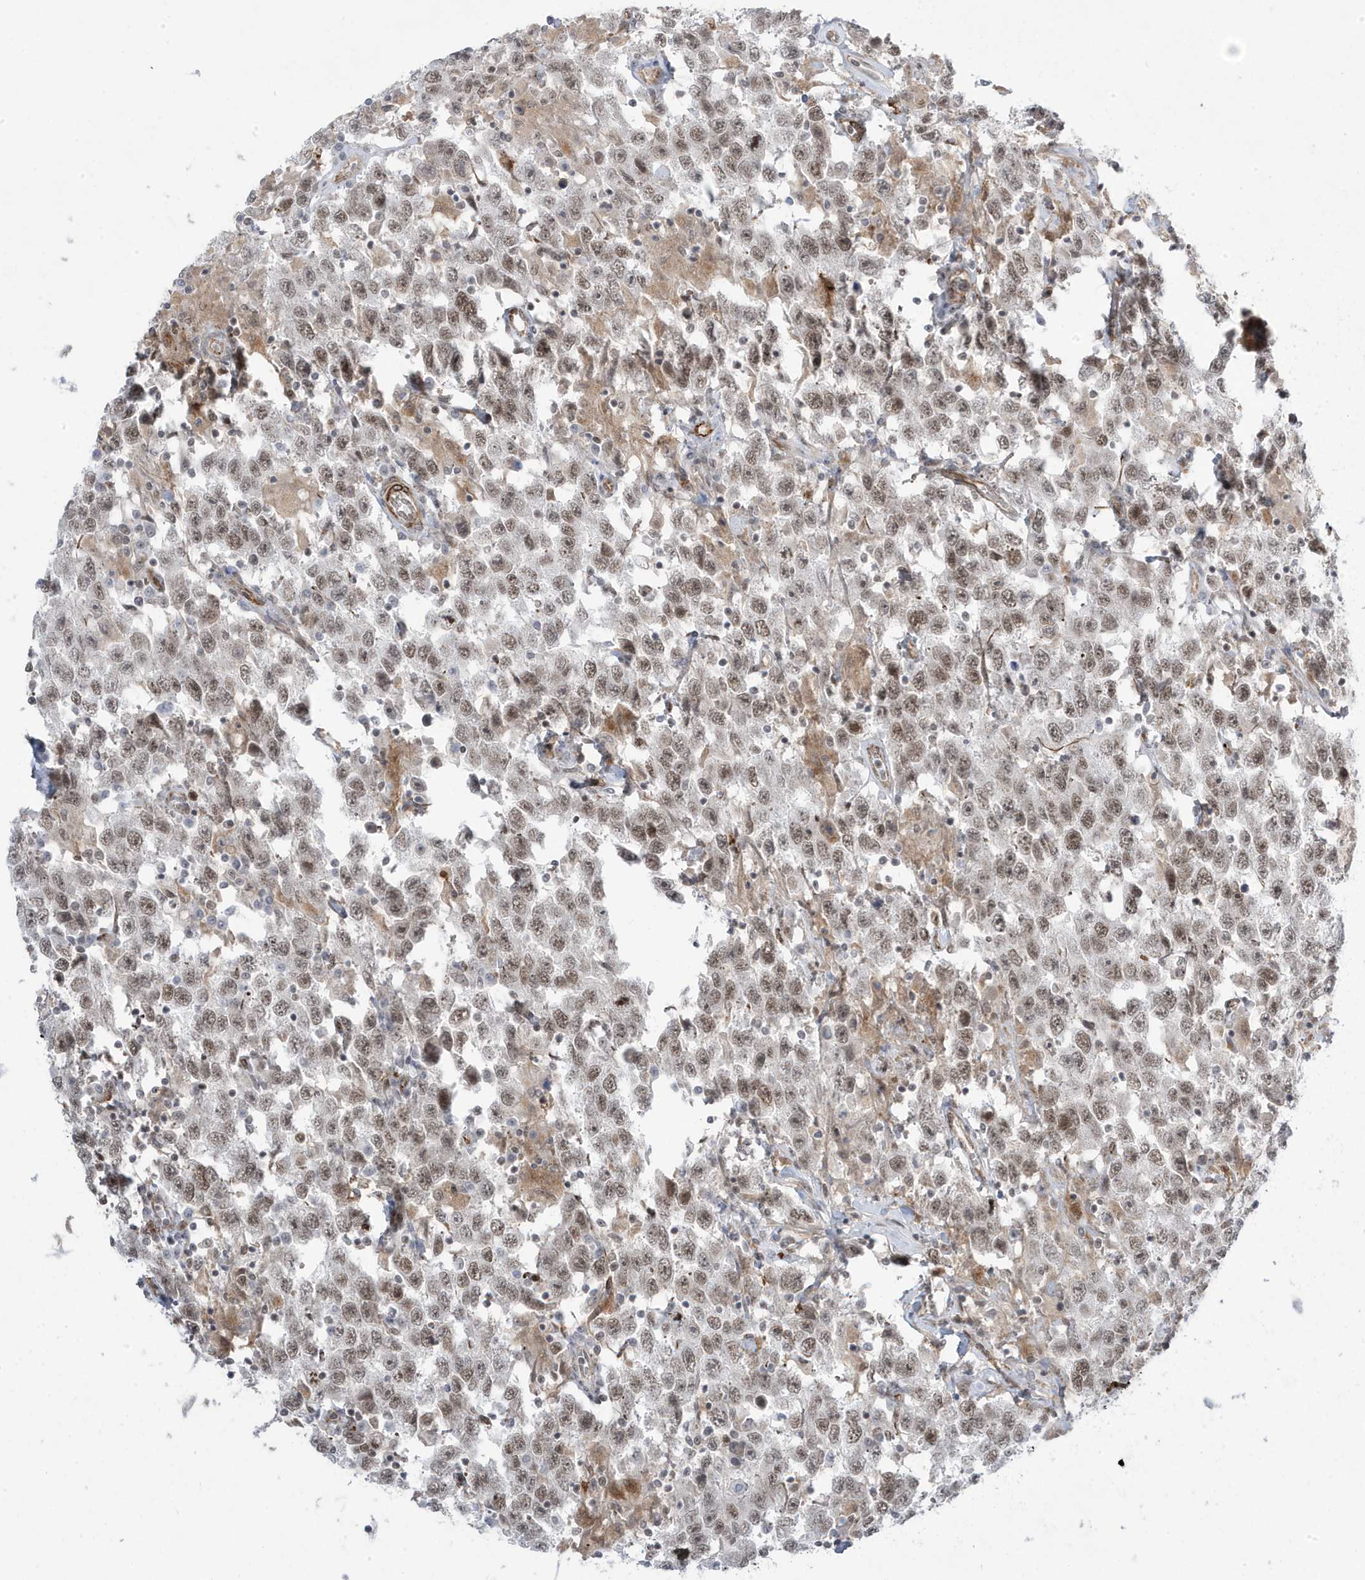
{"staining": {"intensity": "moderate", "quantity": ">75%", "location": "nuclear"}, "tissue": "testis cancer", "cell_type": "Tumor cells", "image_type": "cancer", "snomed": [{"axis": "morphology", "description": "Seminoma, NOS"}, {"axis": "topography", "description": "Testis"}], "caption": "Testis seminoma stained with a brown dye reveals moderate nuclear positive positivity in approximately >75% of tumor cells.", "gene": "ADAMTSL3", "patient": {"sex": "male", "age": 41}}